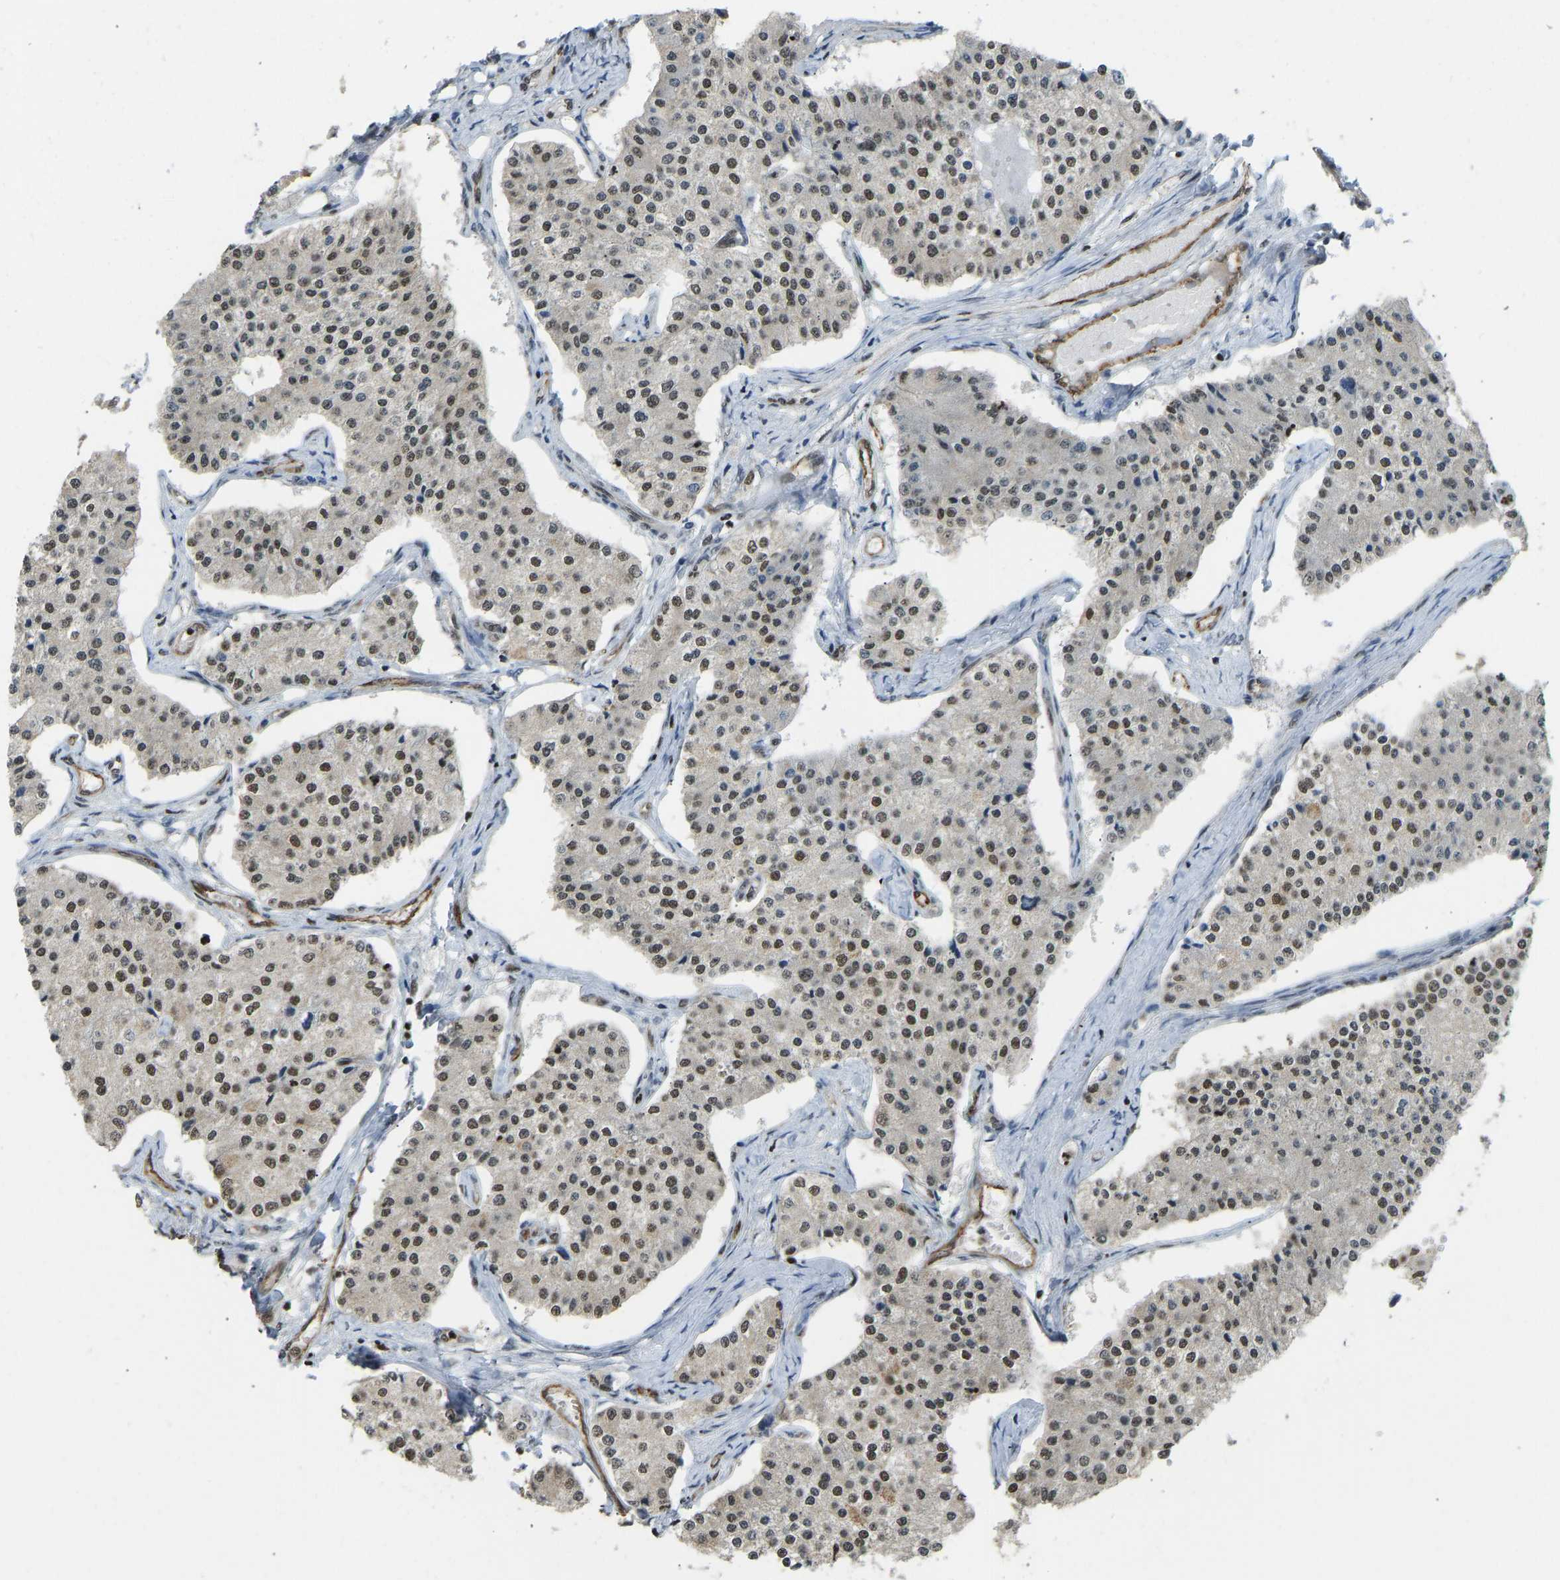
{"staining": {"intensity": "weak", "quantity": "25%-75%", "location": "cytoplasmic/membranous,nuclear"}, "tissue": "carcinoid", "cell_type": "Tumor cells", "image_type": "cancer", "snomed": [{"axis": "morphology", "description": "Carcinoid, malignant, NOS"}, {"axis": "topography", "description": "Colon"}], "caption": "DAB (3,3'-diaminobenzidine) immunohistochemical staining of carcinoid (malignant) exhibits weak cytoplasmic/membranous and nuclear protein staining in about 25%-75% of tumor cells.", "gene": "ZSCAN20", "patient": {"sex": "female", "age": 52}}